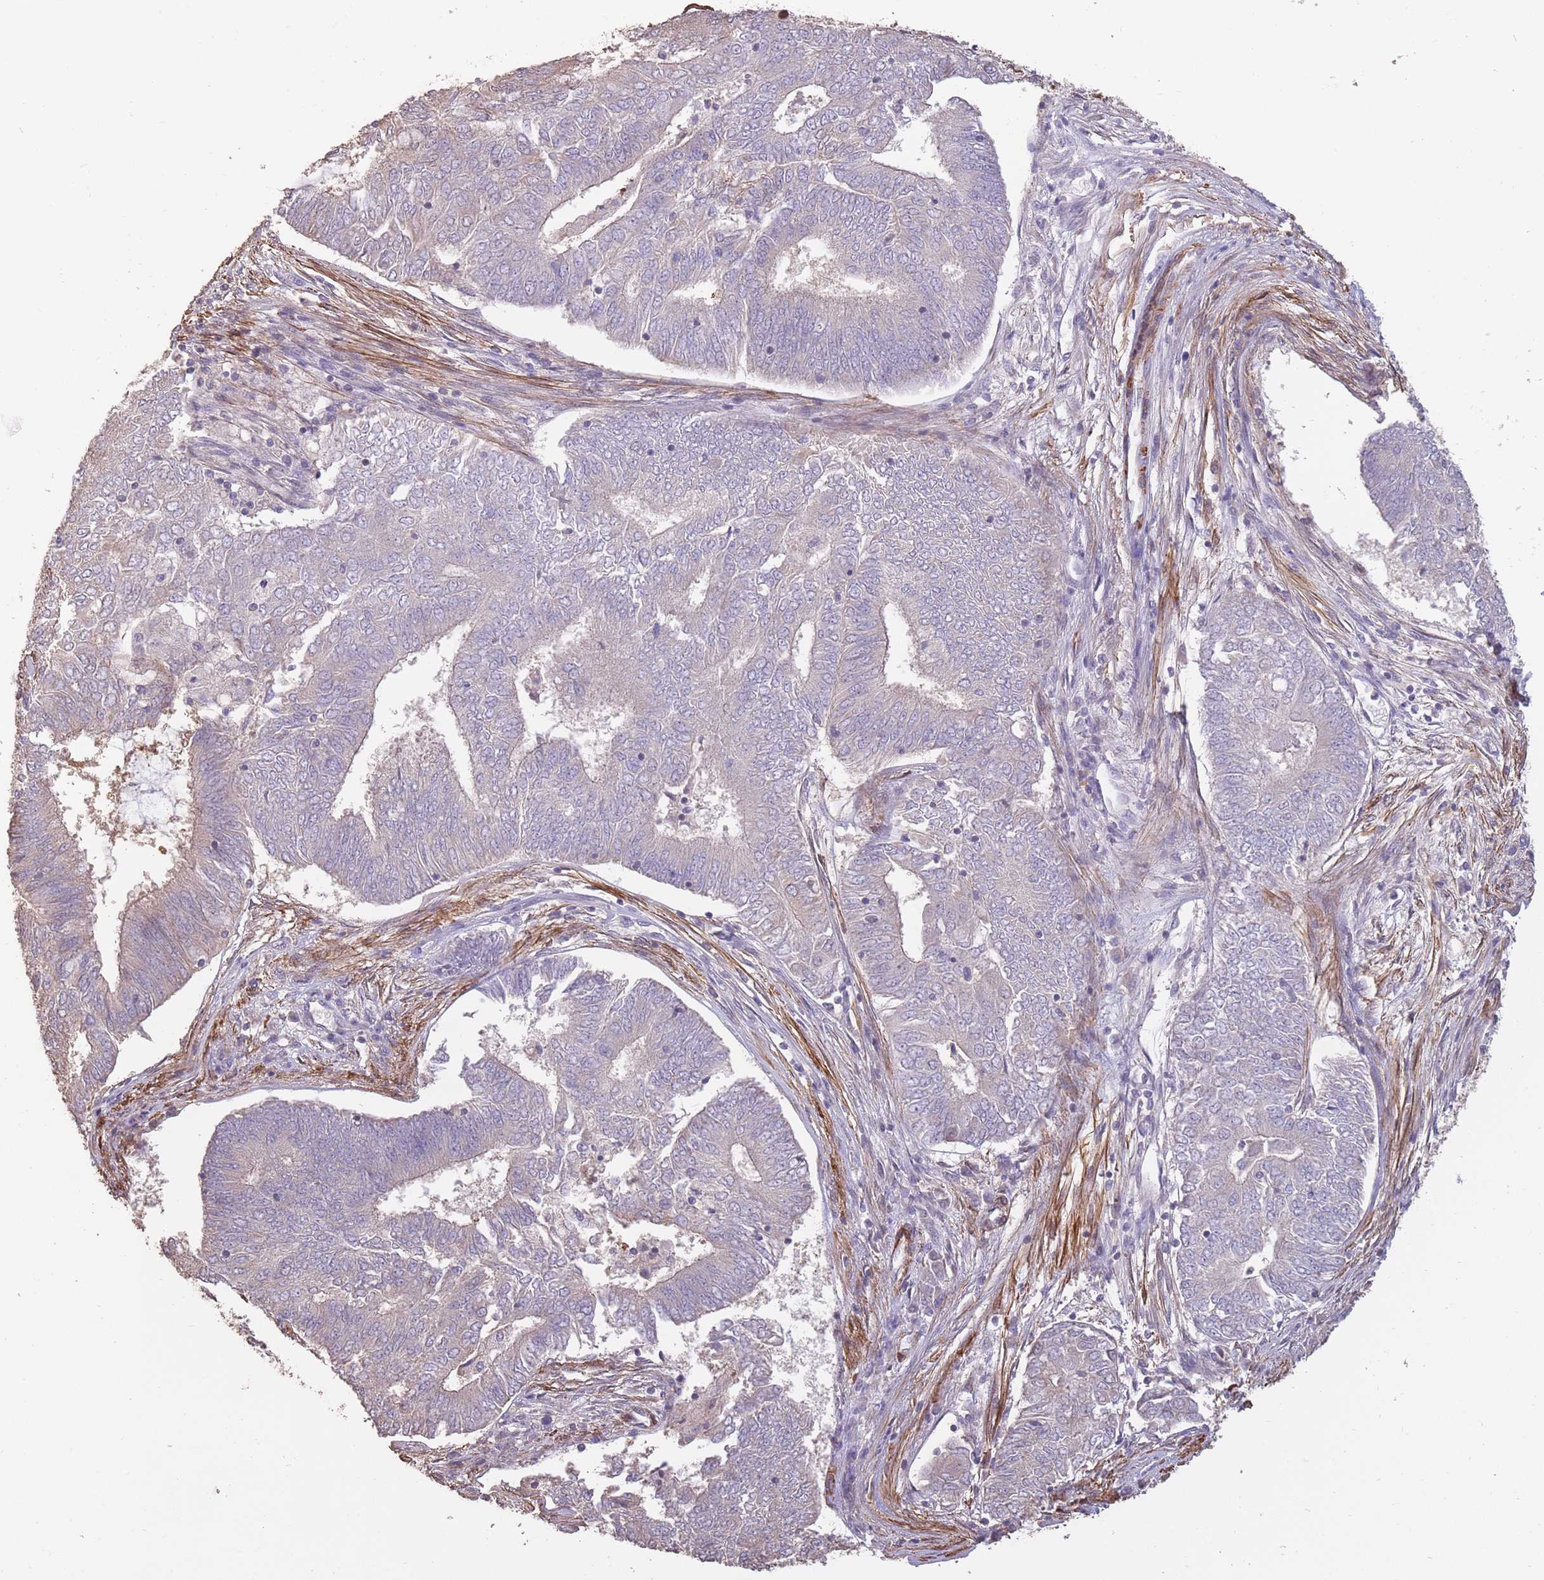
{"staining": {"intensity": "negative", "quantity": "none", "location": "none"}, "tissue": "endometrial cancer", "cell_type": "Tumor cells", "image_type": "cancer", "snomed": [{"axis": "morphology", "description": "Adenocarcinoma, NOS"}, {"axis": "topography", "description": "Endometrium"}], "caption": "Protein analysis of adenocarcinoma (endometrial) displays no significant expression in tumor cells.", "gene": "NLRC4", "patient": {"sex": "female", "age": 62}}